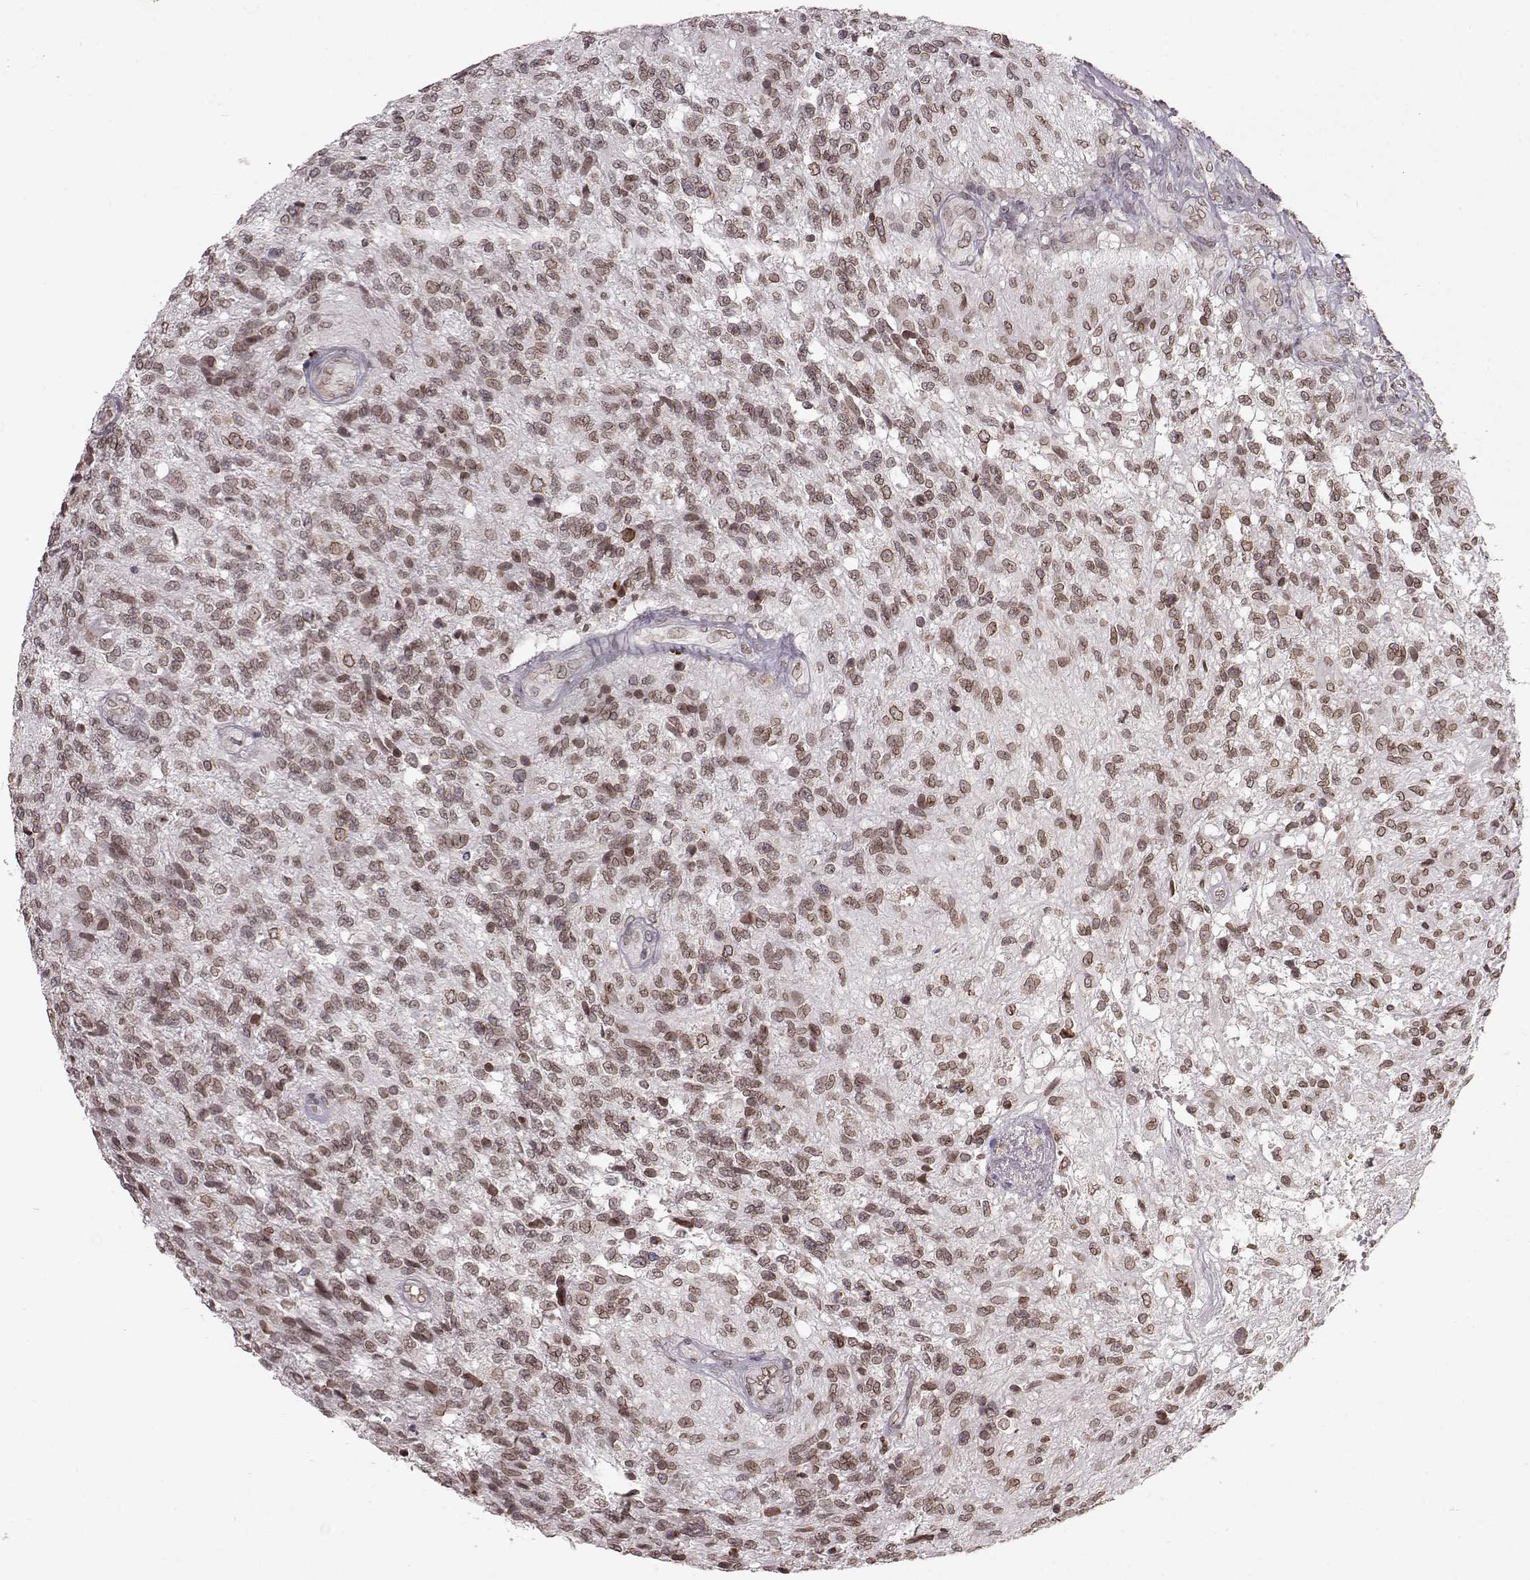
{"staining": {"intensity": "moderate", "quantity": ">75%", "location": "cytoplasmic/membranous,nuclear"}, "tissue": "glioma", "cell_type": "Tumor cells", "image_type": "cancer", "snomed": [{"axis": "morphology", "description": "Glioma, malignant, High grade"}, {"axis": "topography", "description": "Brain"}], "caption": "Brown immunohistochemical staining in human malignant glioma (high-grade) demonstrates moderate cytoplasmic/membranous and nuclear staining in about >75% of tumor cells. The staining was performed using DAB (3,3'-diaminobenzidine) to visualize the protein expression in brown, while the nuclei were stained in blue with hematoxylin (Magnification: 20x).", "gene": "DCAF12", "patient": {"sex": "male", "age": 56}}